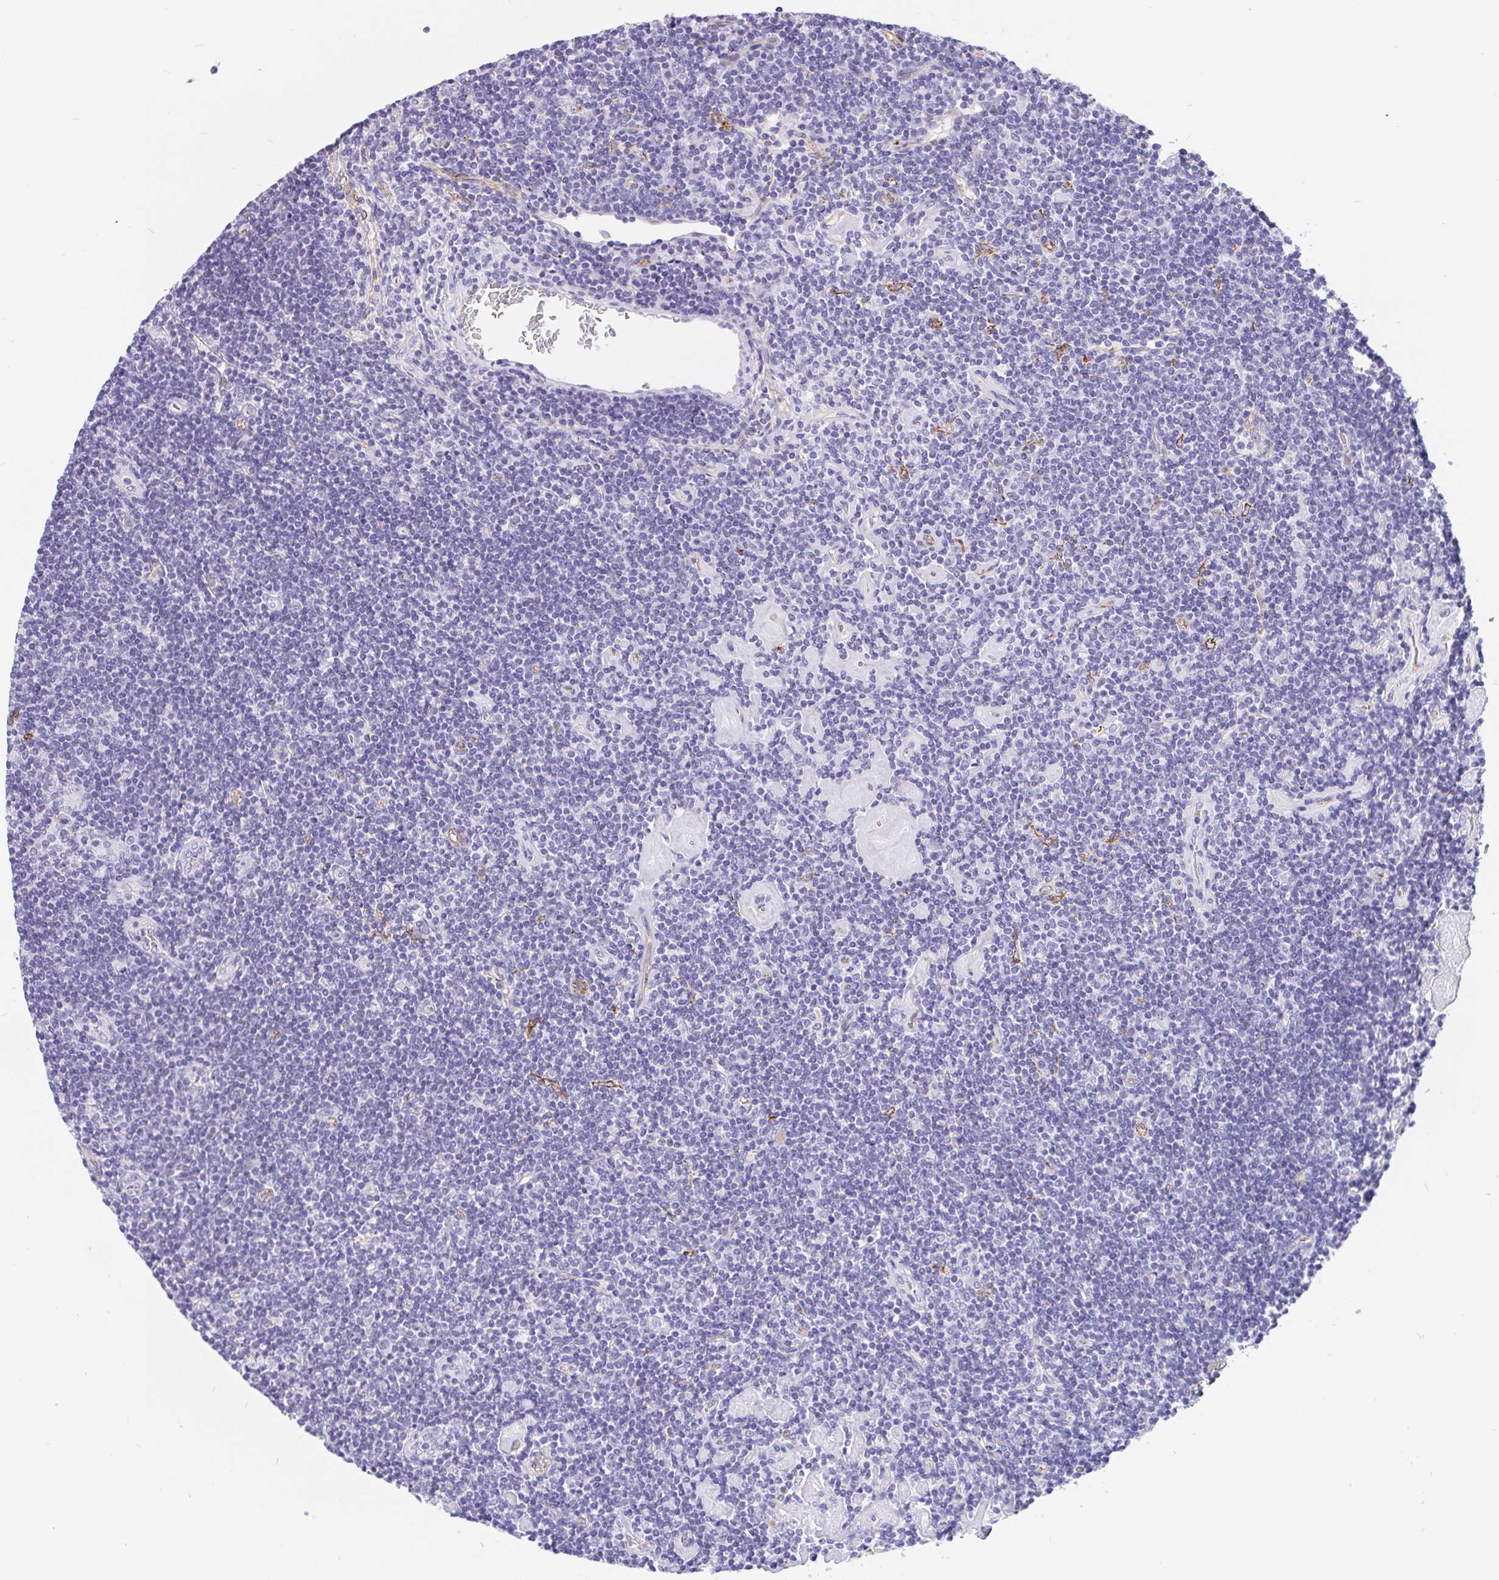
{"staining": {"intensity": "negative", "quantity": "none", "location": "none"}, "tissue": "lymphoma", "cell_type": "Tumor cells", "image_type": "cancer", "snomed": [{"axis": "morphology", "description": "Hodgkin's disease, NOS"}, {"axis": "topography", "description": "Lymph node"}], "caption": "Hodgkin's disease stained for a protein using IHC demonstrates no positivity tumor cells.", "gene": "LIMCH1", "patient": {"sex": "male", "age": 40}}